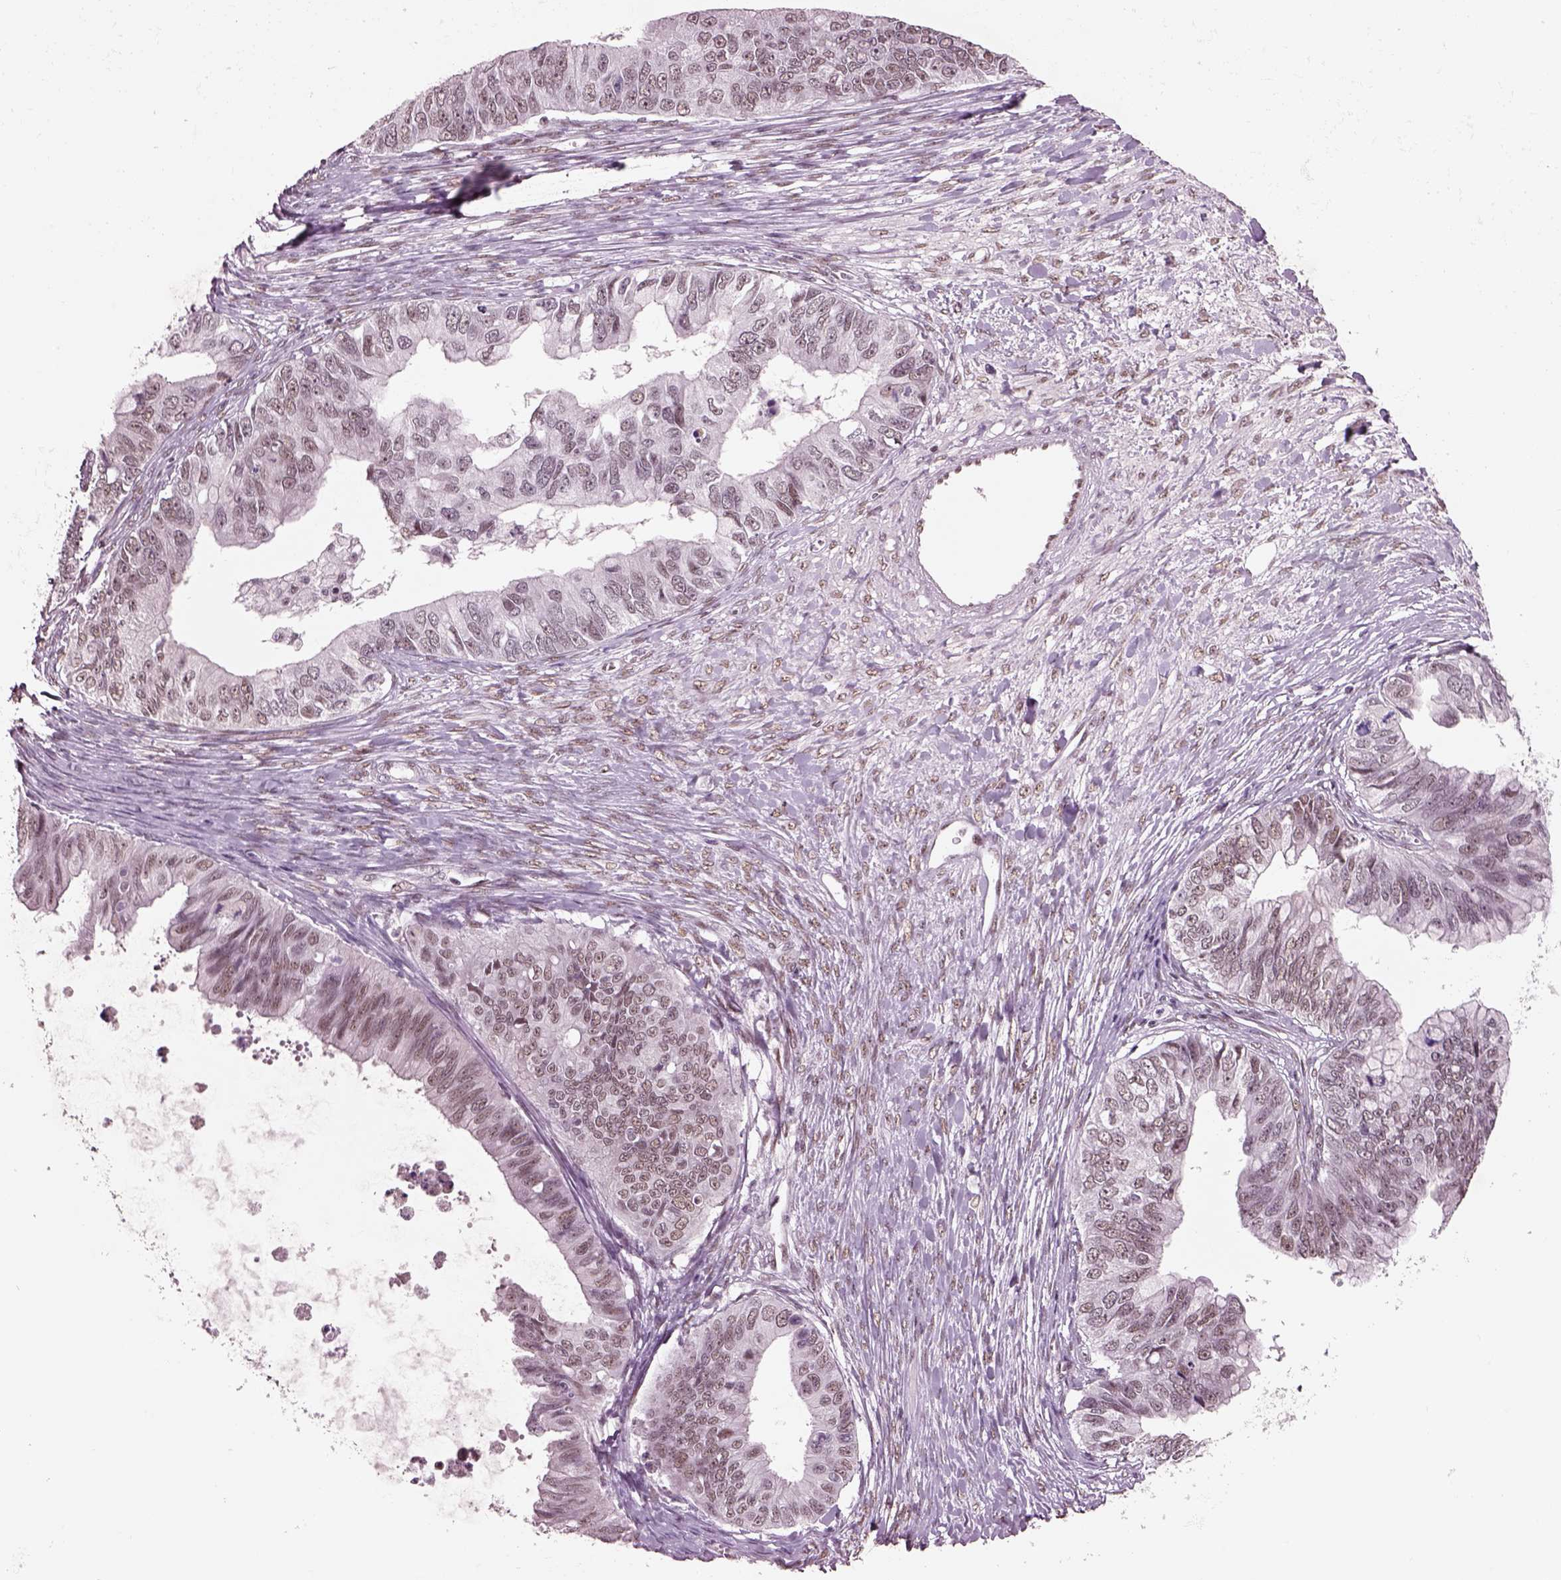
{"staining": {"intensity": "weak", "quantity": "25%-75%", "location": "nuclear"}, "tissue": "ovarian cancer", "cell_type": "Tumor cells", "image_type": "cancer", "snomed": [{"axis": "morphology", "description": "Cystadenocarcinoma, mucinous, NOS"}, {"axis": "topography", "description": "Ovary"}], "caption": "A low amount of weak nuclear positivity is present in approximately 25%-75% of tumor cells in ovarian mucinous cystadenocarcinoma tissue. (Brightfield microscopy of DAB IHC at high magnification).", "gene": "SEPHS1", "patient": {"sex": "female", "age": 76}}